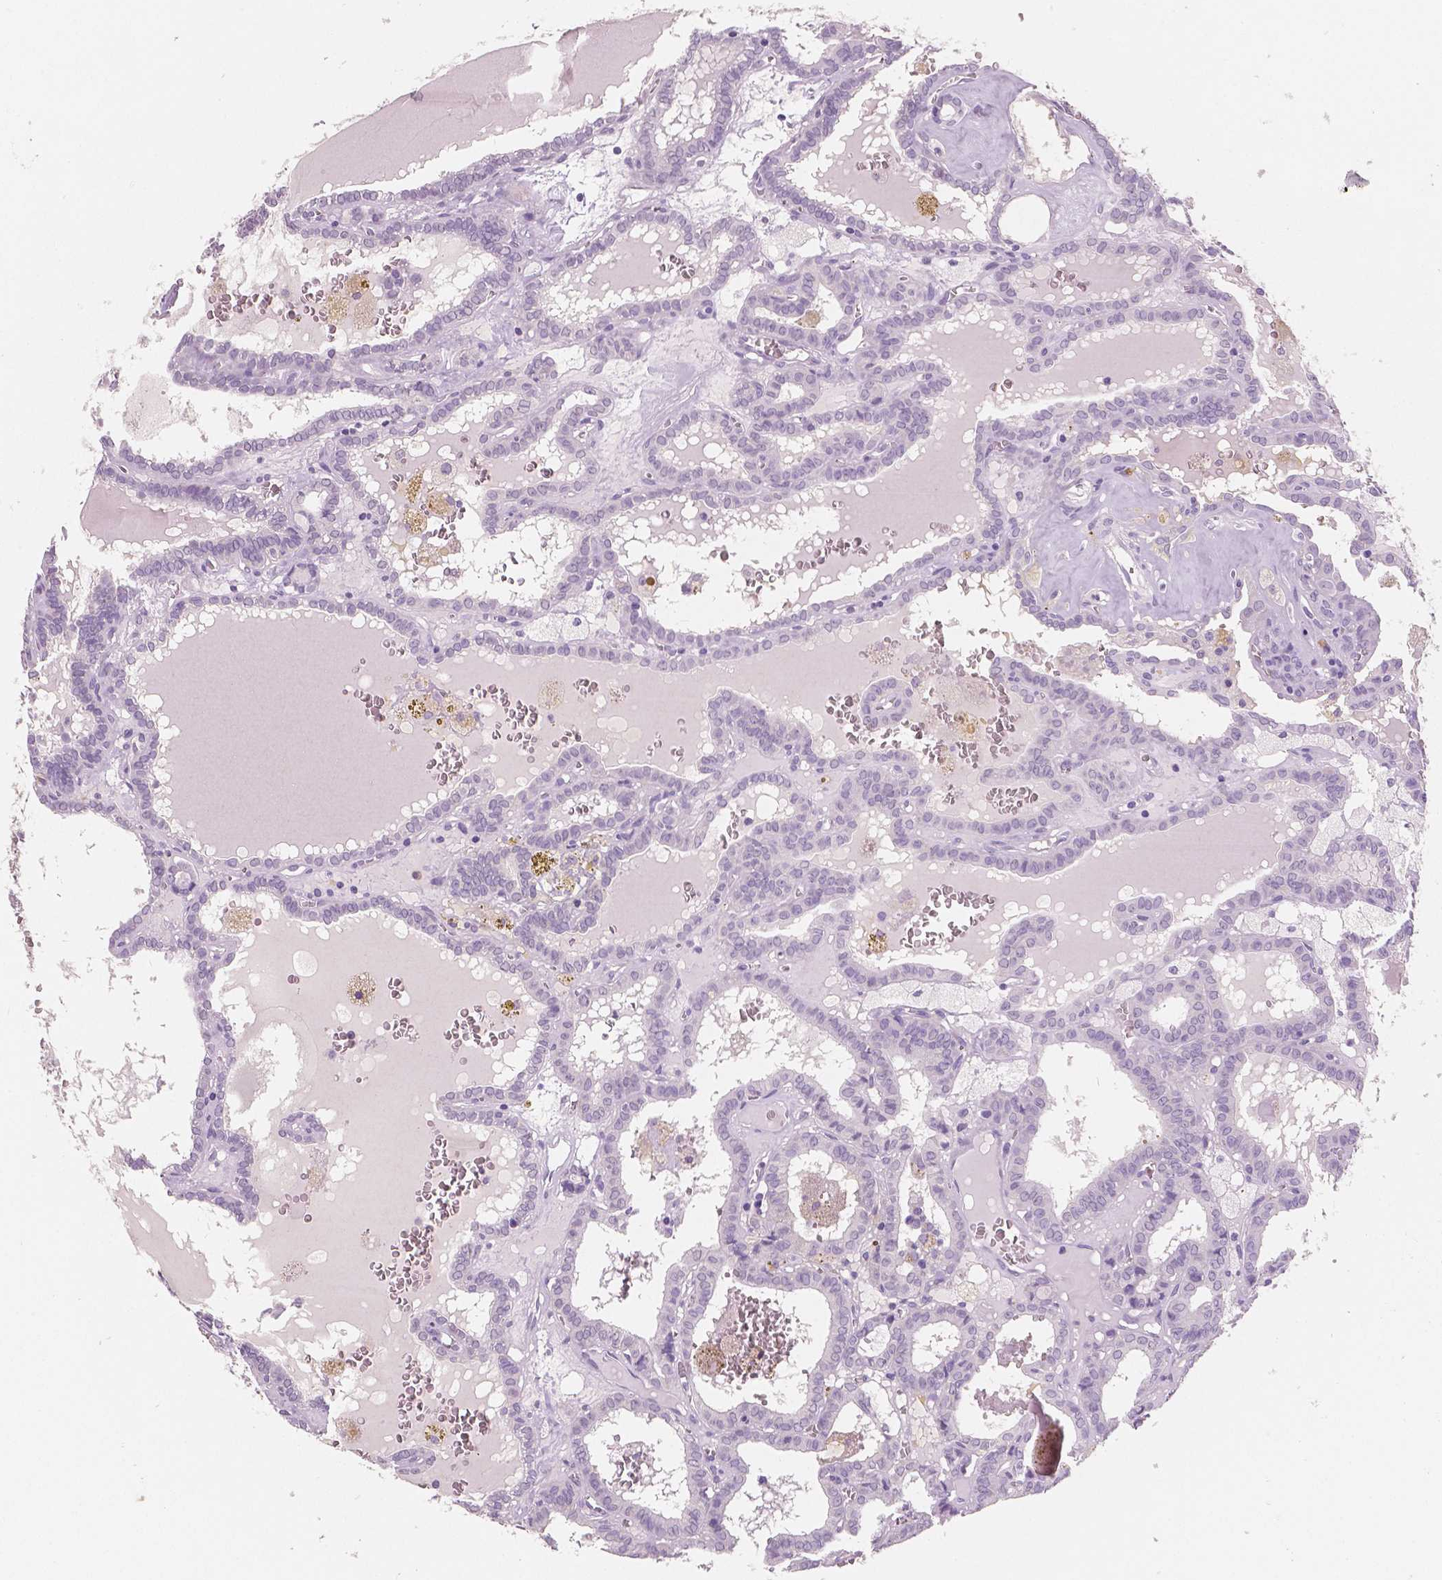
{"staining": {"intensity": "negative", "quantity": "none", "location": "none"}, "tissue": "thyroid cancer", "cell_type": "Tumor cells", "image_type": "cancer", "snomed": [{"axis": "morphology", "description": "Papillary adenocarcinoma, NOS"}, {"axis": "topography", "description": "Thyroid gland"}], "caption": "An immunohistochemistry histopathology image of thyroid cancer is shown. There is no staining in tumor cells of thyroid cancer. (DAB (3,3'-diaminobenzidine) immunohistochemistry (IHC) visualized using brightfield microscopy, high magnification).", "gene": "NECAB2", "patient": {"sex": "female", "age": 39}}